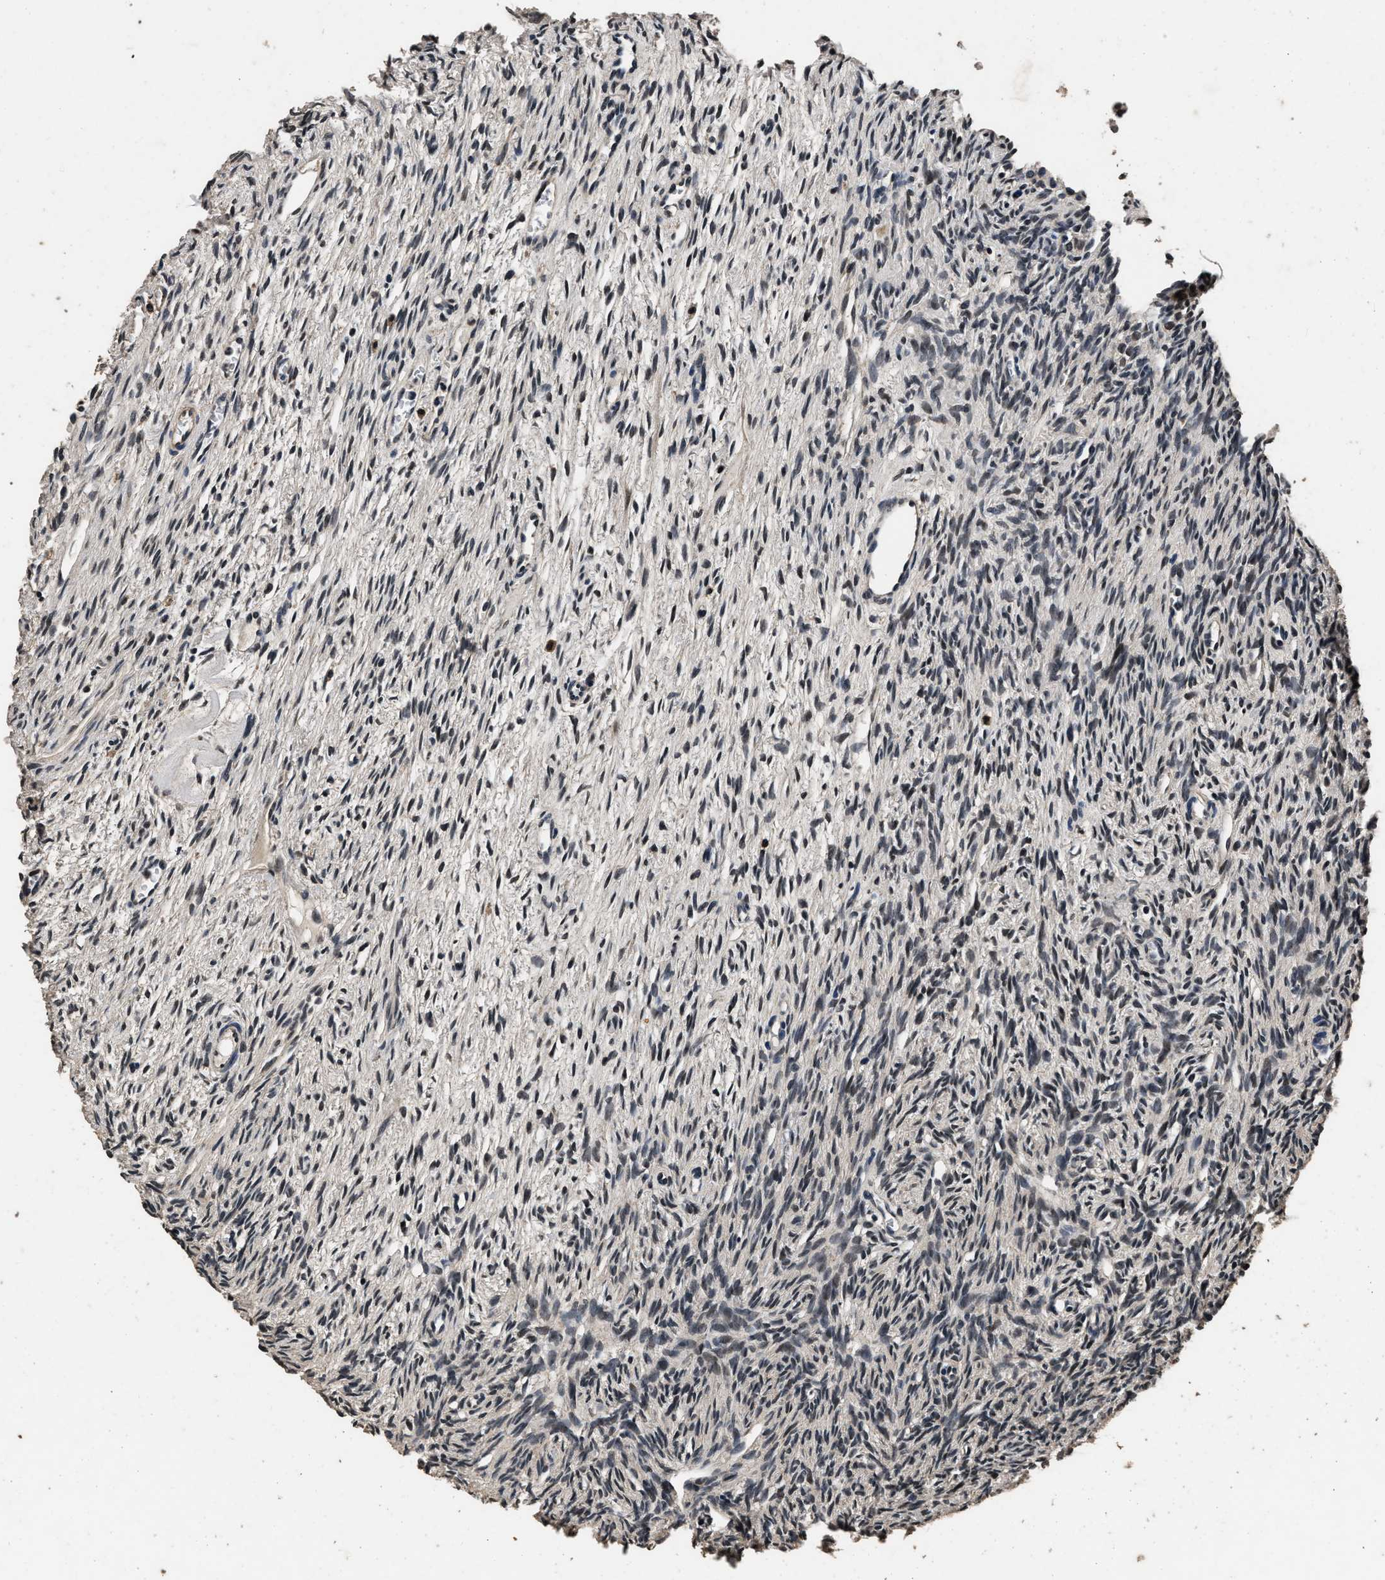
{"staining": {"intensity": "moderate", "quantity": ">75%", "location": "cytoplasmic/membranous"}, "tissue": "ovary", "cell_type": "Follicle cells", "image_type": "normal", "snomed": [{"axis": "morphology", "description": "Normal tissue, NOS"}, {"axis": "topography", "description": "Ovary"}], "caption": "This image reveals immunohistochemistry (IHC) staining of unremarkable human ovary, with medium moderate cytoplasmic/membranous expression in approximately >75% of follicle cells.", "gene": "CSTF1", "patient": {"sex": "female", "age": 33}}